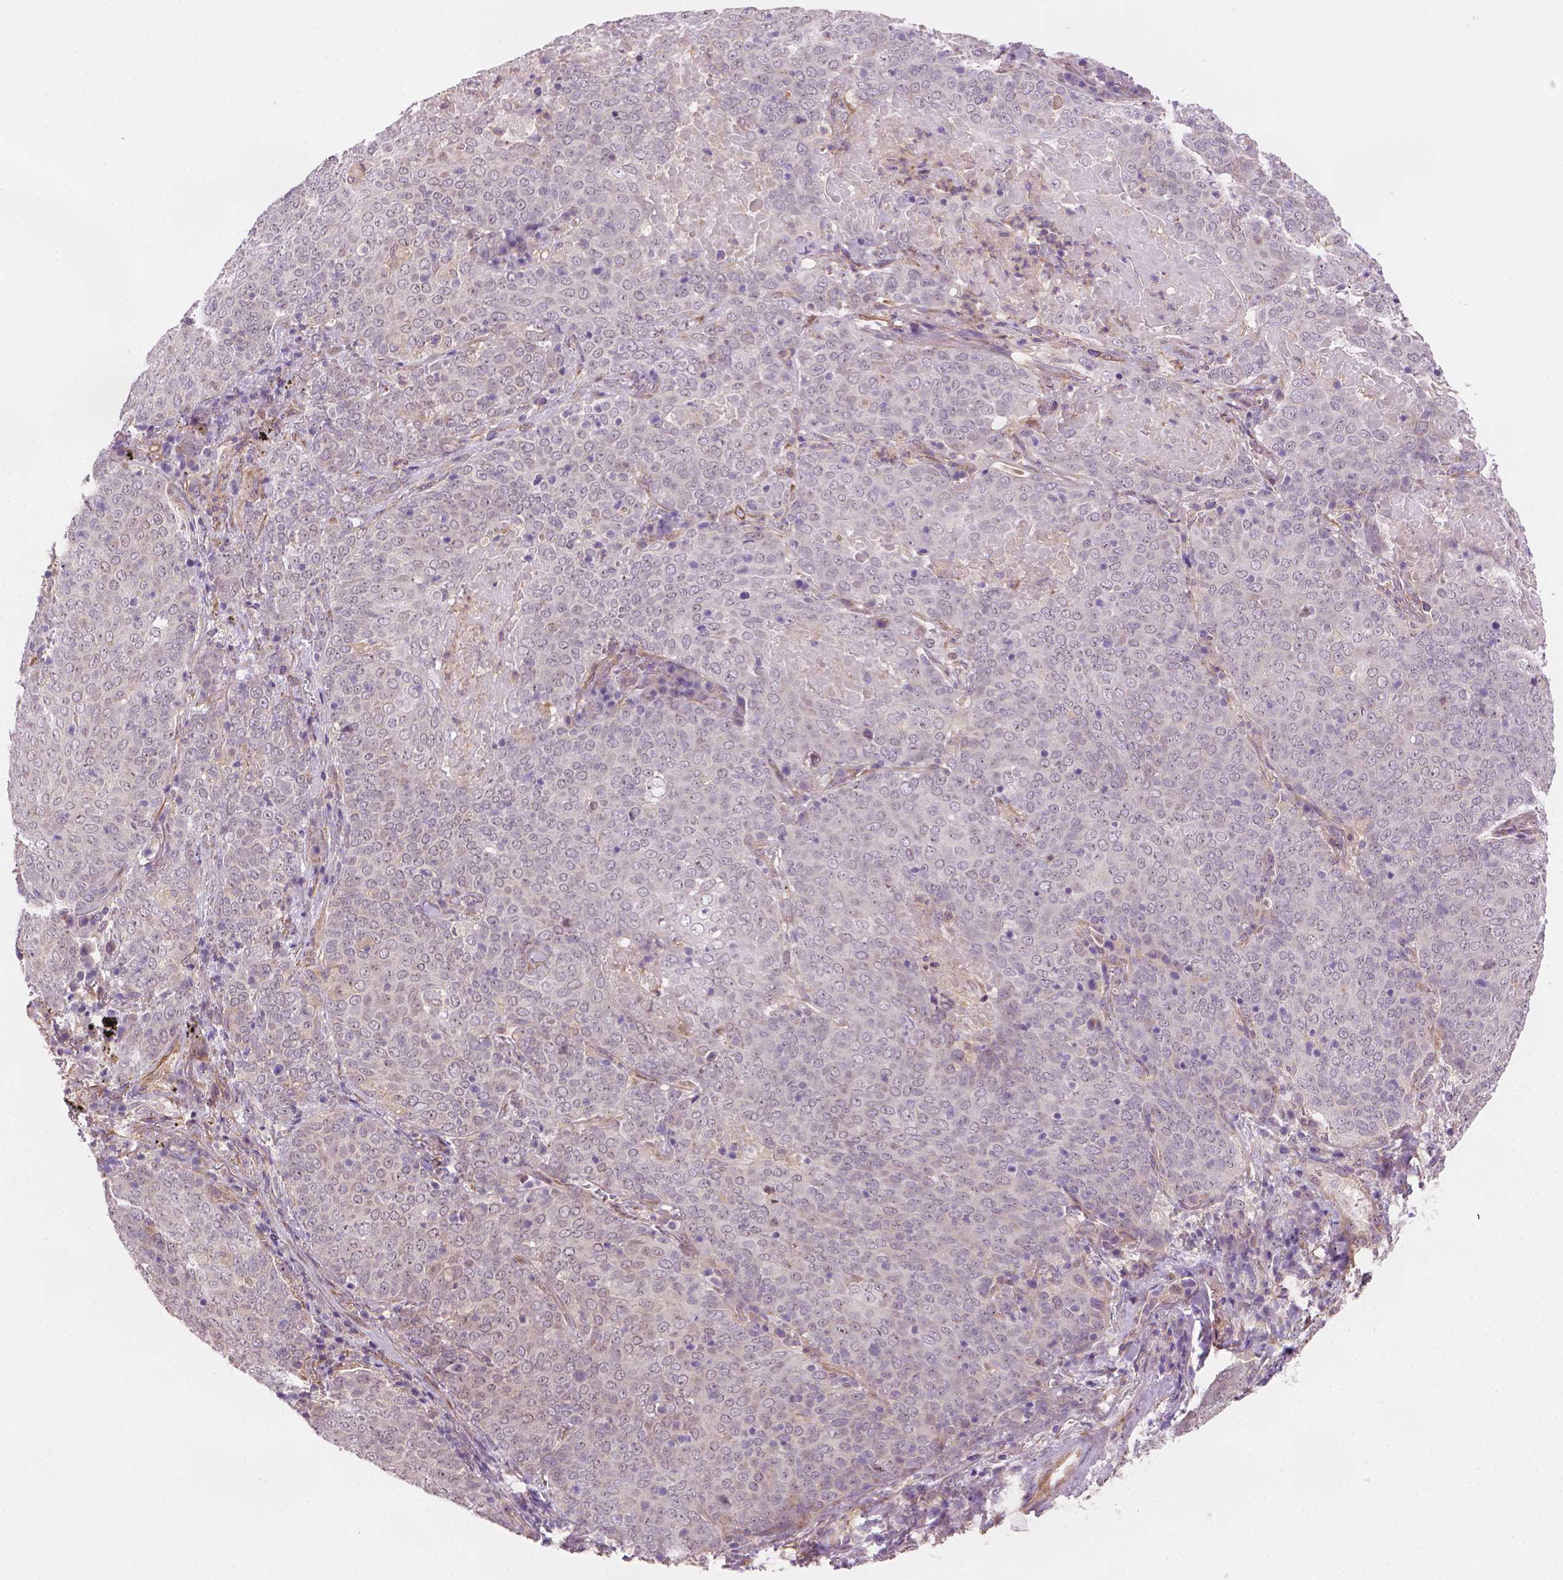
{"staining": {"intensity": "negative", "quantity": "none", "location": "none"}, "tissue": "lung cancer", "cell_type": "Tumor cells", "image_type": "cancer", "snomed": [{"axis": "morphology", "description": "Squamous cell carcinoma, NOS"}, {"axis": "topography", "description": "Lung"}], "caption": "This micrograph is of lung cancer stained with immunohistochemistry to label a protein in brown with the nuclei are counter-stained blue. There is no positivity in tumor cells. (Immunohistochemistry, brightfield microscopy, high magnification).", "gene": "AMMECR1", "patient": {"sex": "male", "age": 82}}